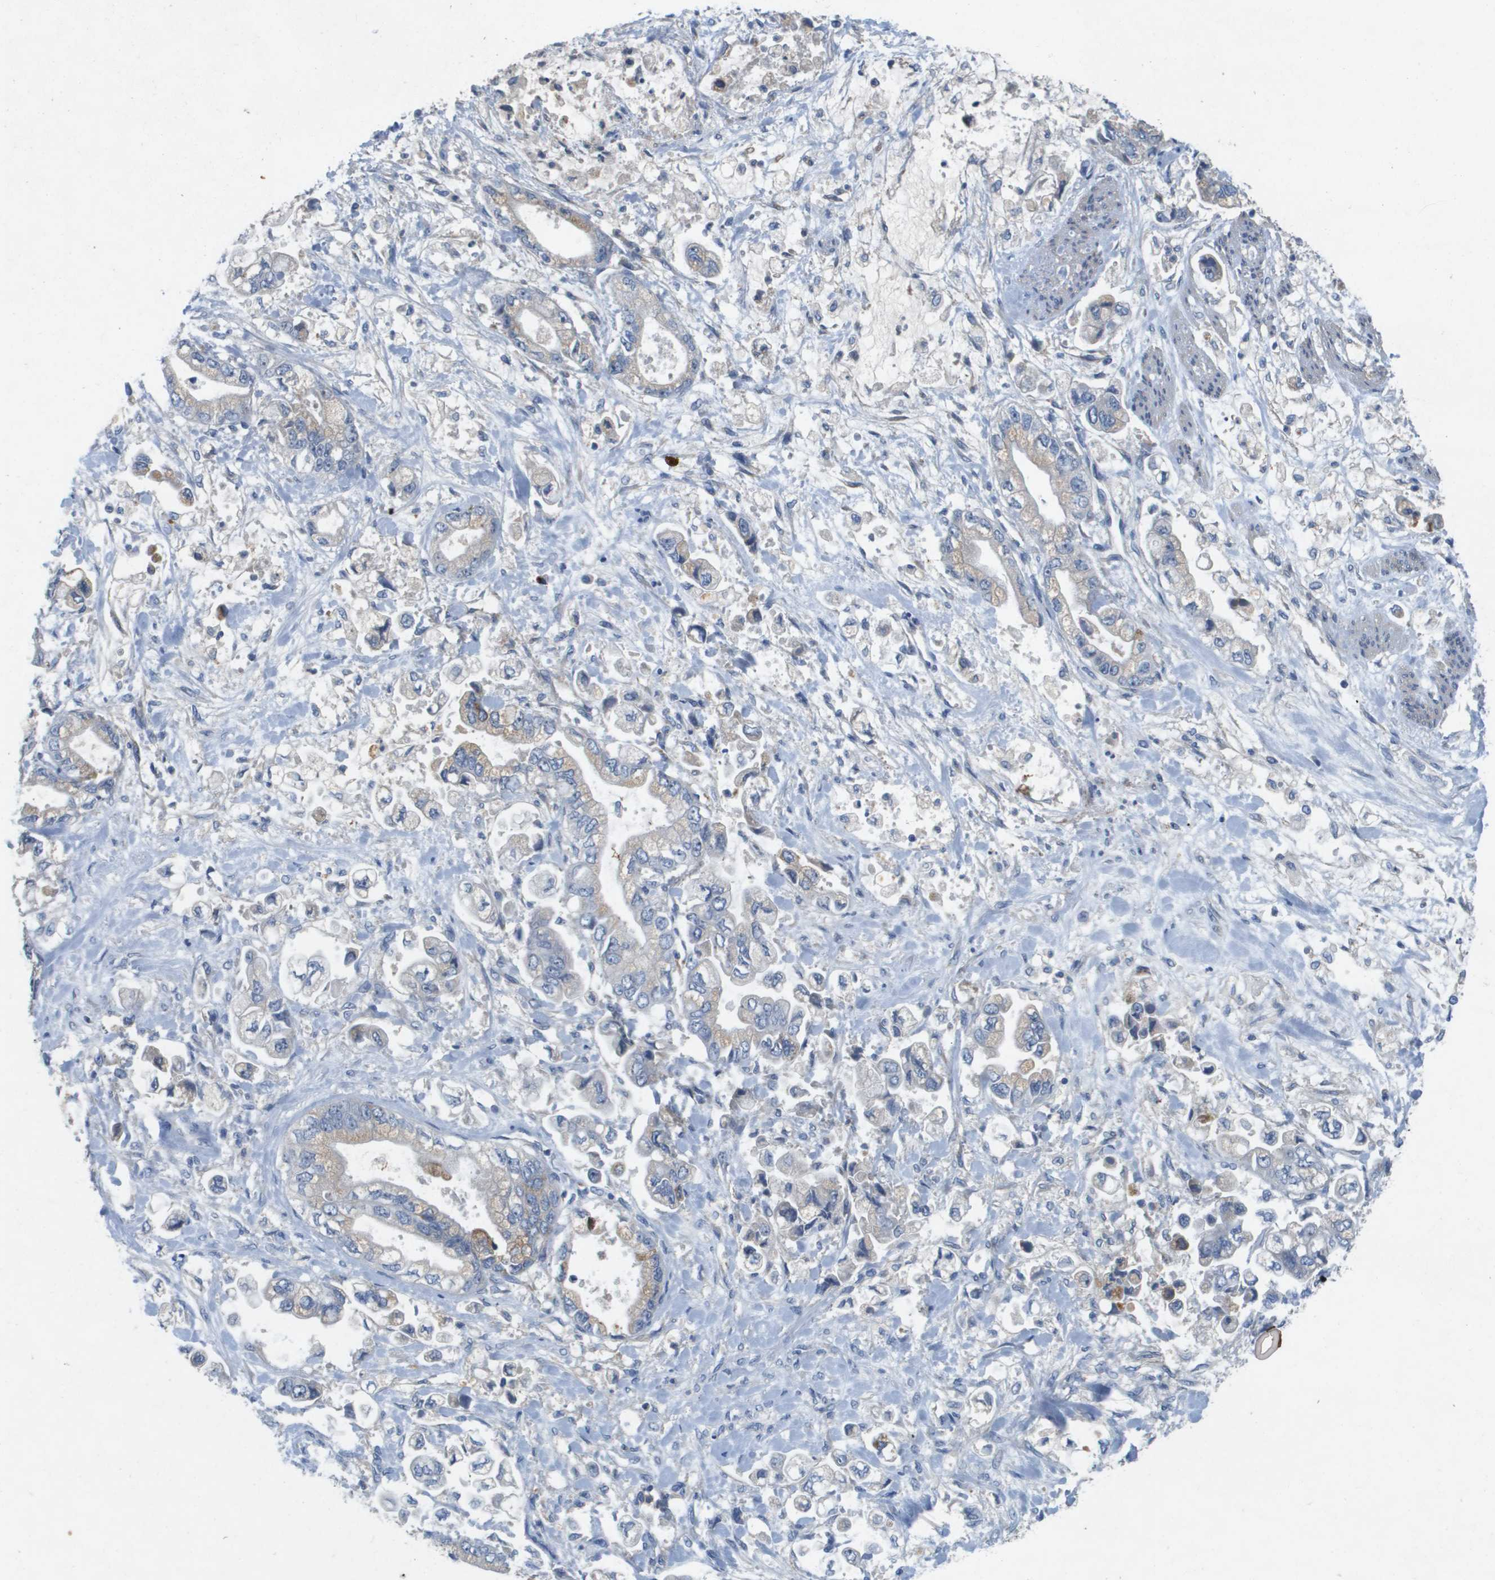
{"staining": {"intensity": "weak", "quantity": "<25%", "location": "cytoplasmic/membranous"}, "tissue": "stomach cancer", "cell_type": "Tumor cells", "image_type": "cancer", "snomed": [{"axis": "morphology", "description": "Normal tissue, NOS"}, {"axis": "morphology", "description": "Adenocarcinoma, NOS"}, {"axis": "topography", "description": "Stomach"}], "caption": "Tumor cells show no significant expression in adenocarcinoma (stomach).", "gene": "B3GNT5", "patient": {"sex": "male", "age": 62}}